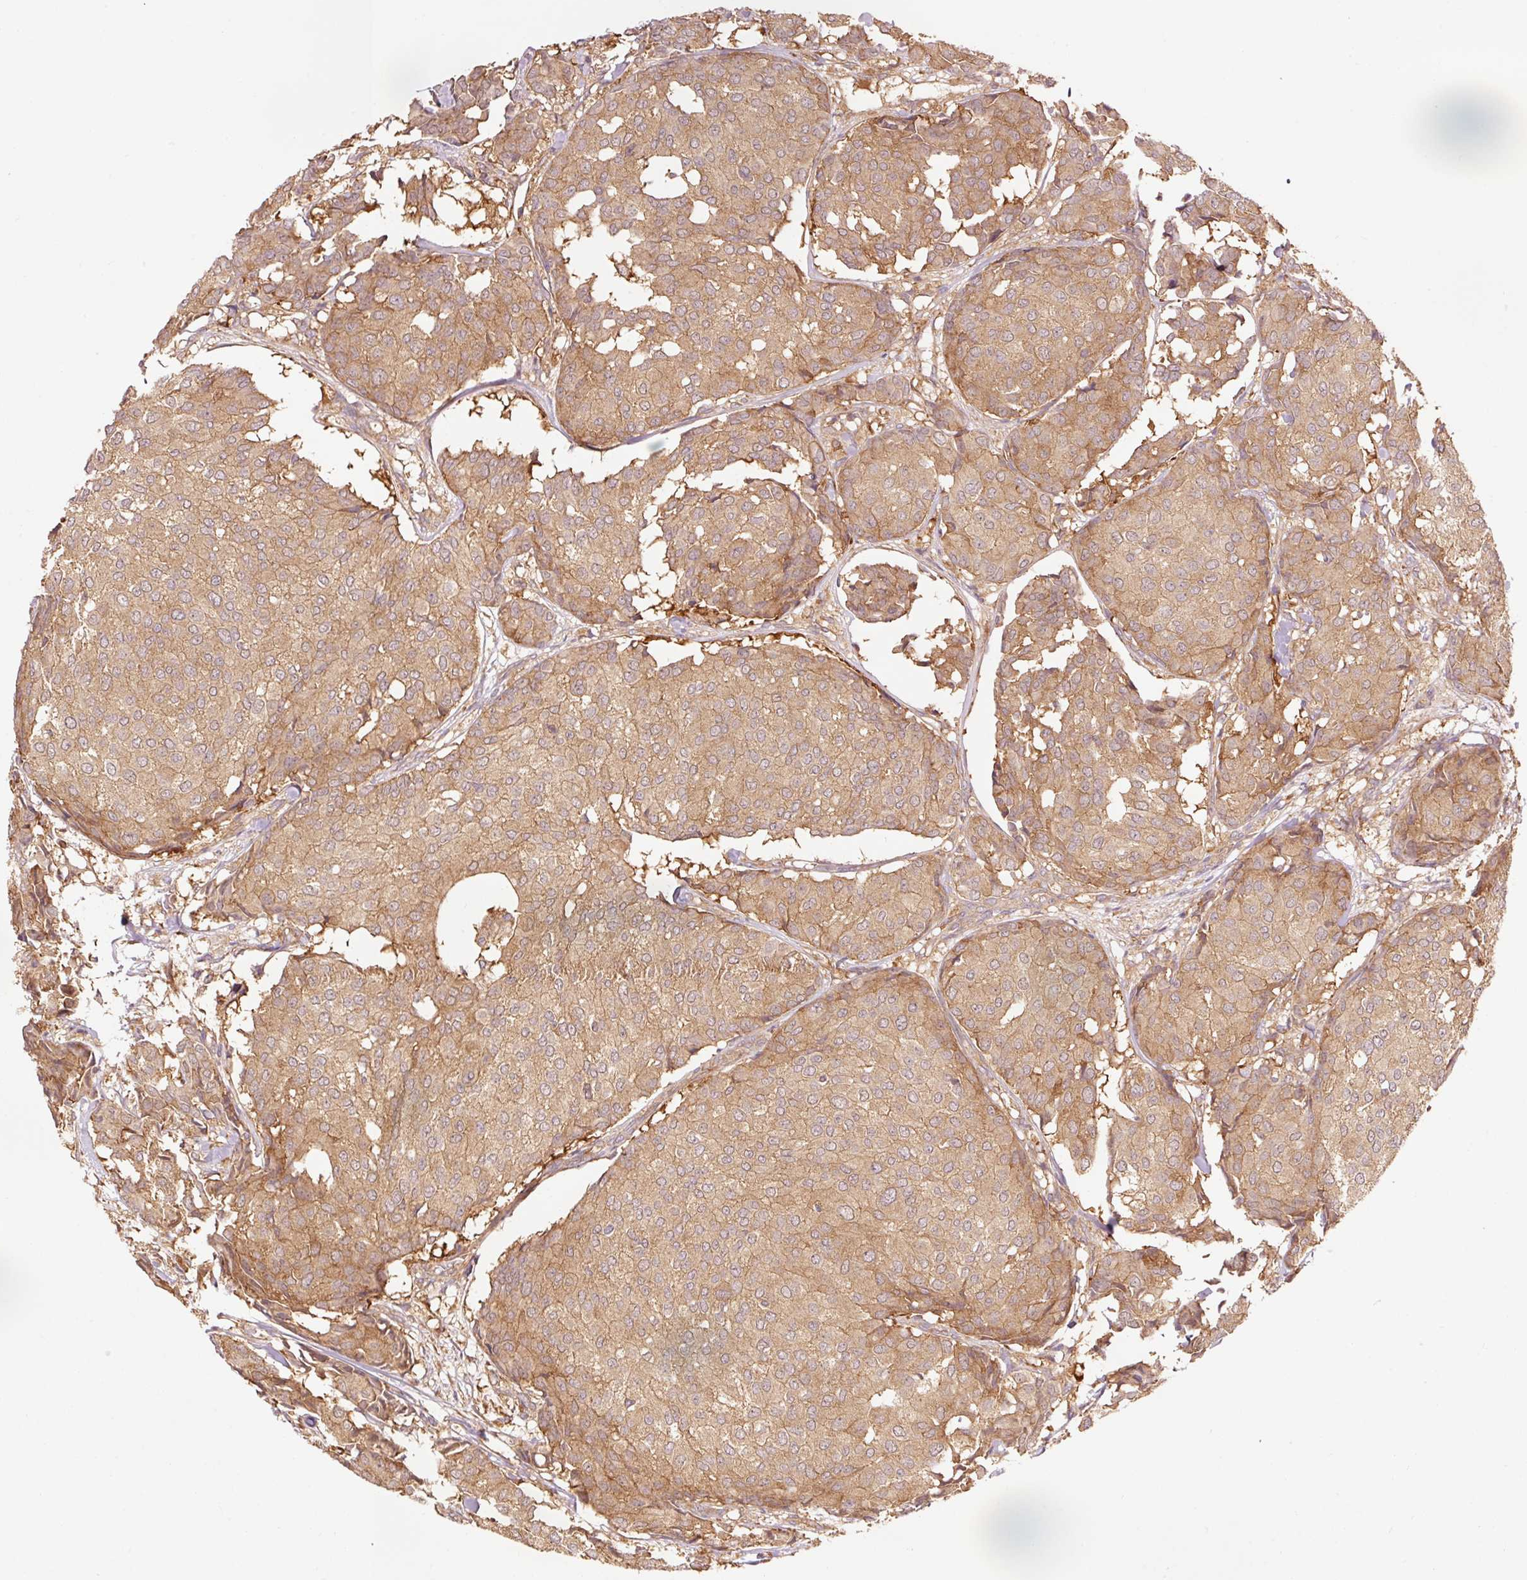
{"staining": {"intensity": "moderate", "quantity": ">75%", "location": "cytoplasmic/membranous"}, "tissue": "breast cancer", "cell_type": "Tumor cells", "image_type": "cancer", "snomed": [{"axis": "morphology", "description": "Duct carcinoma"}, {"axis": "topography", "description": "Breast"}], "caption": "Tumor cells reveal medium levels of moderate cytoplasmic/membranous expression in approximately >75% of cells in human breast cancer (intraductal carcinoma).", "gene": "PDAP1", "patient": {"sex": "female", "age": 75}}